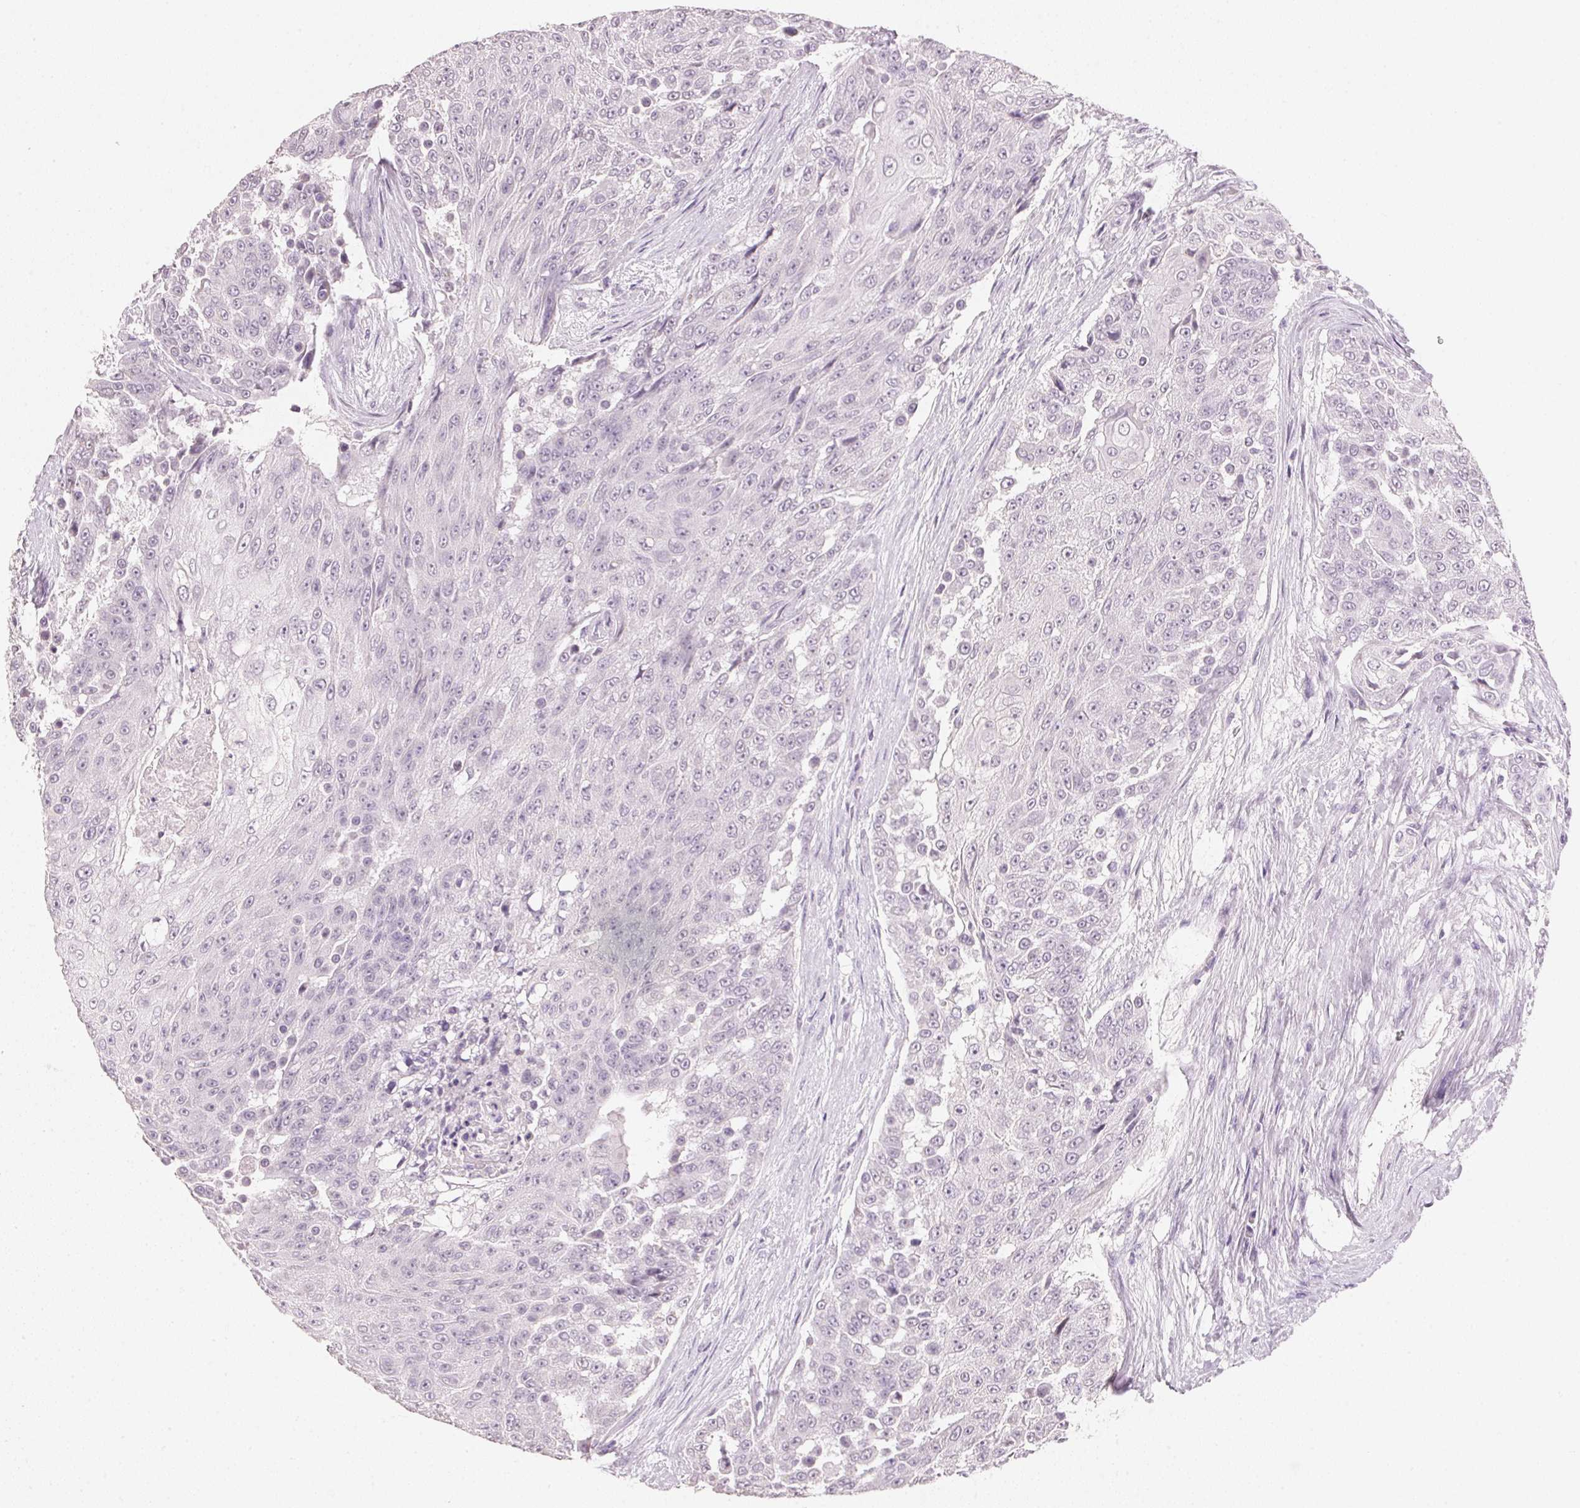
{"staining": {"intensity": "negative", "quantity": "none", "location": "none"}, "tissue": "urothelial cancer", "cell_type": "Tumor cells", "image_type": "cancer", "snomed": [{"axis": "morphology", "description": "Urothelial carcinoma, High grade"}, {"axis": "topography", "description": "Urinary bladder"}], "caption": "High-grade urothelial carcinoma stained for a protein using IHC displays no positivity tumor cells.", "gene": "IGFBP1", "patient": {"sex": "female", "age": 63}}